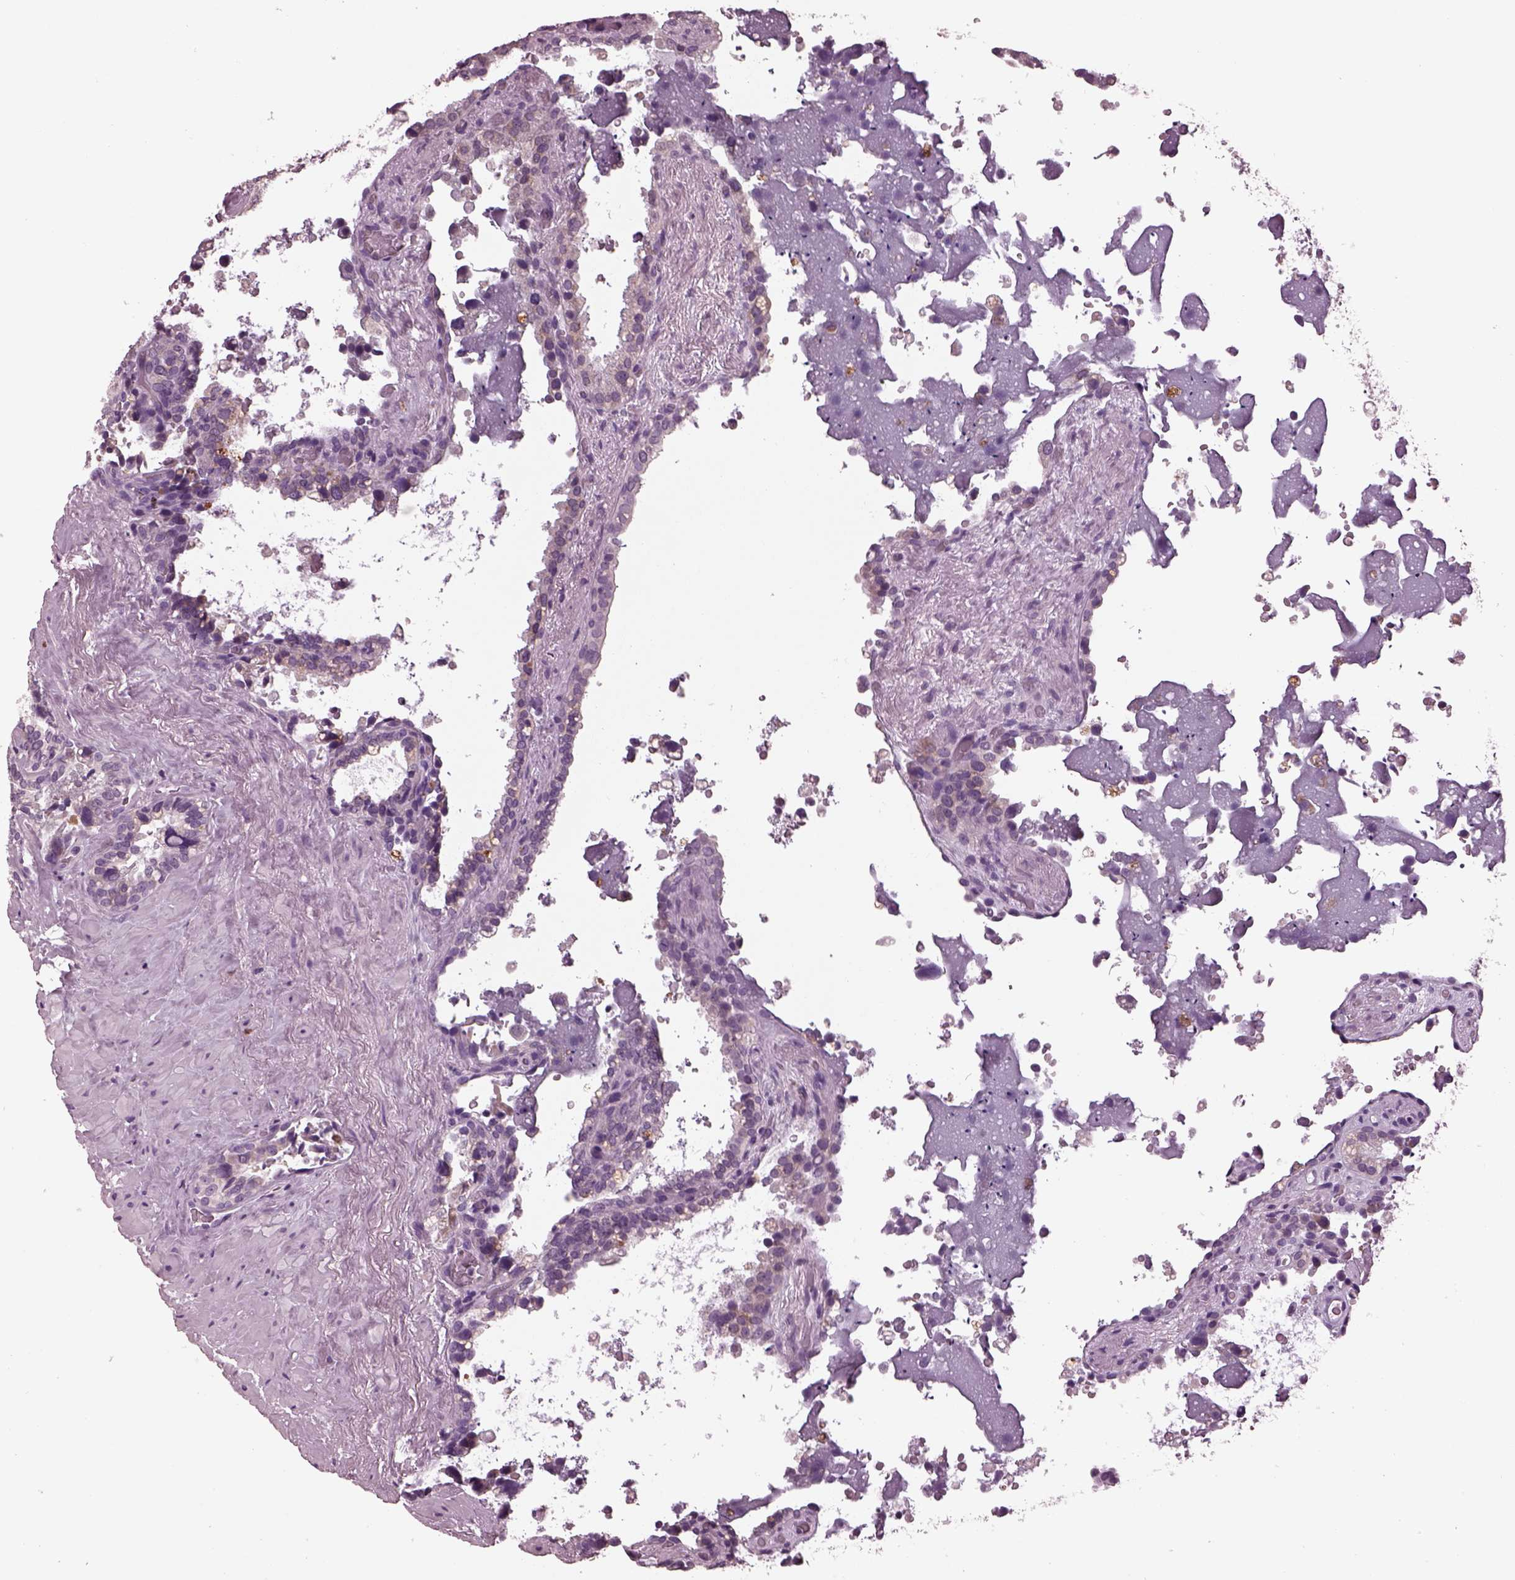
{"staining": {"intensity": "negative", "quantity": "none", "location": "none"}, "tissue": "seminal vesicle", "cell_type": "Glandular cells", "image_type": "normal", "snomed": [{"axis": "morphology", "description": "Normal tissue, NOS"}, {"axis": "topography", "description": "Seminal veicle"}], "caption": "Benign seminal vesicle was stained to show a protein in brown. There is no significant expression in glandular cells. Nuclei are stained in blue.", "gene": "AP4M1", "patient": {"sex": "male", "age": 71}}